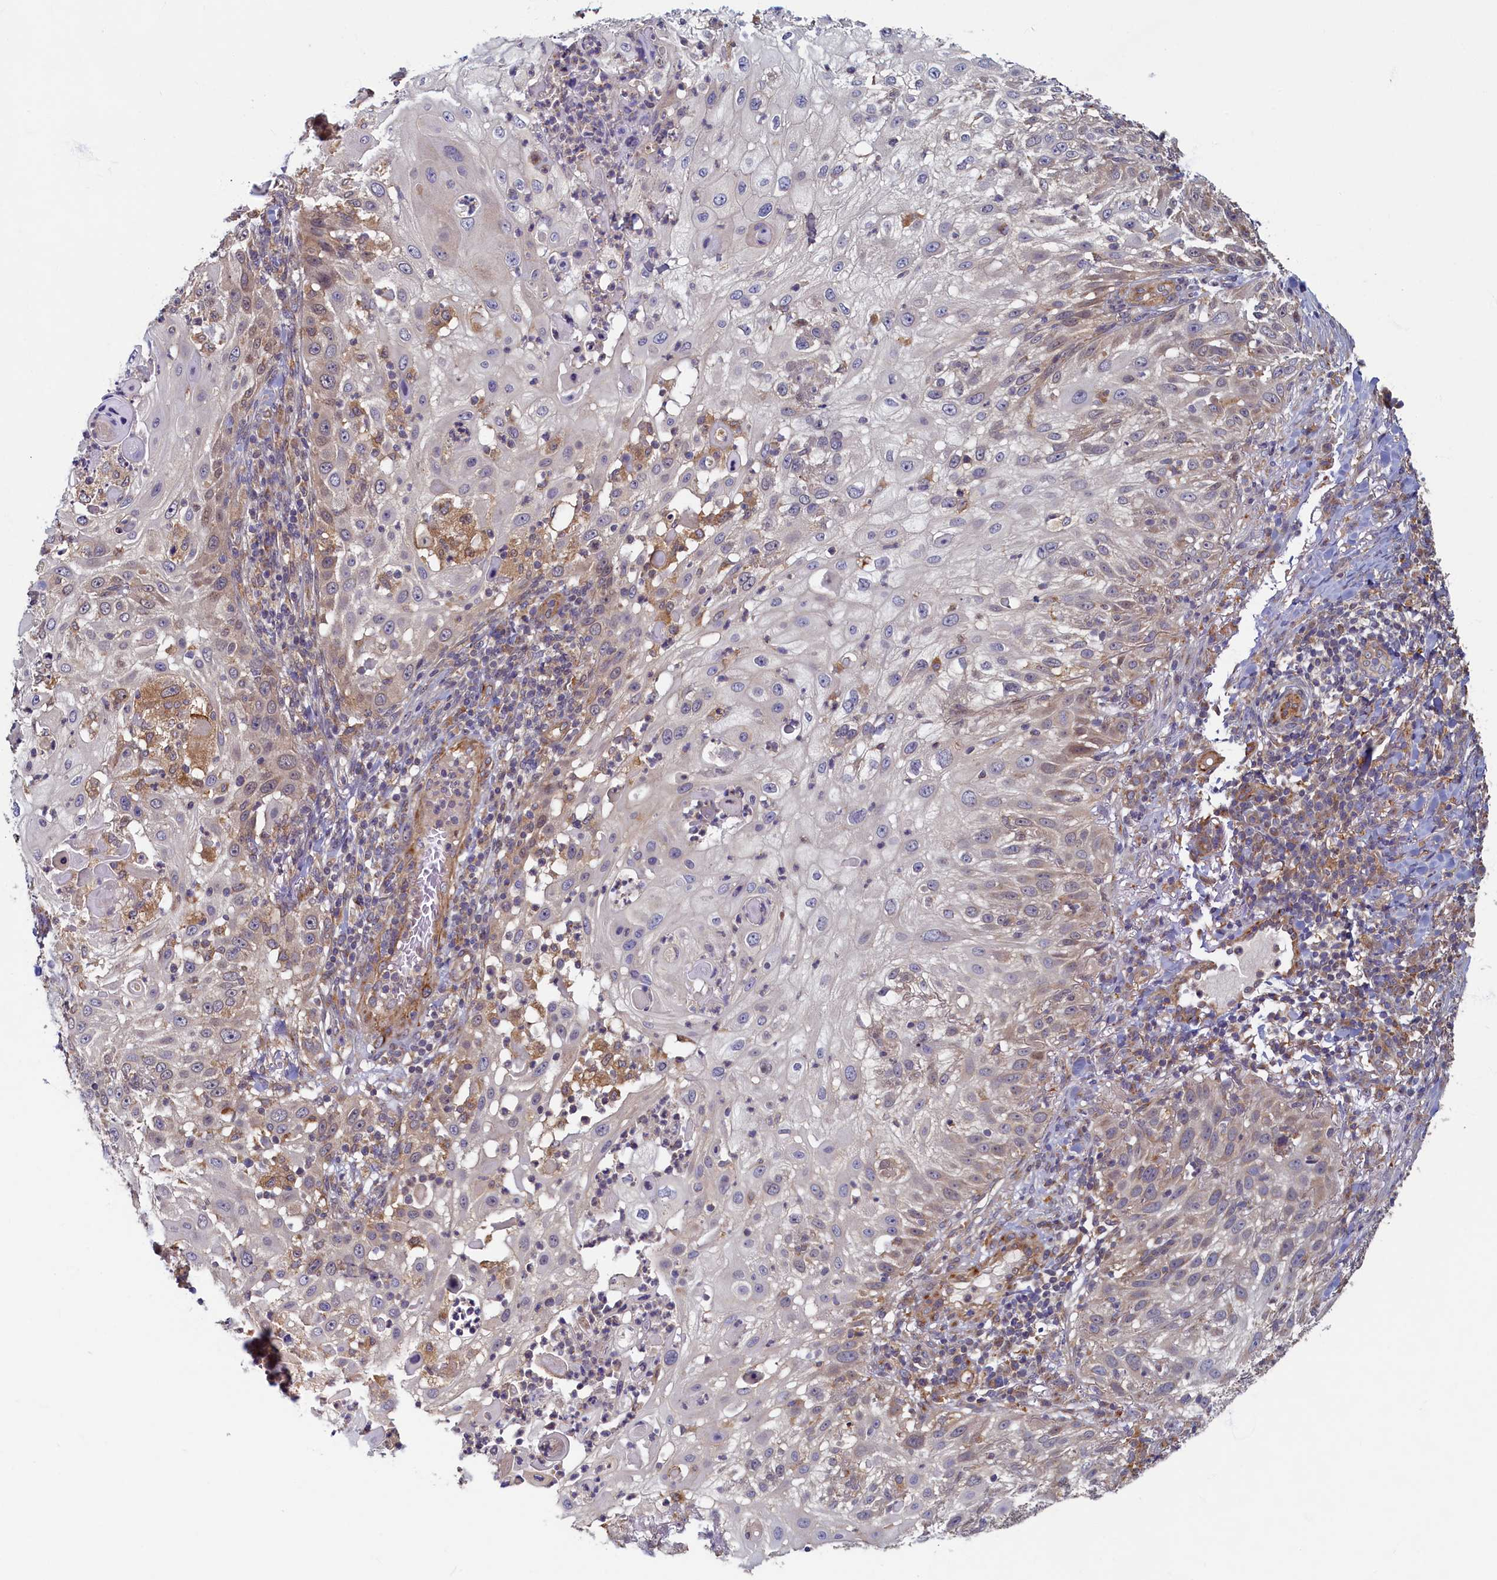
{"staining": {"intensity": "weak", "quantity": "25%-75%", "location": "cytoplasmic/membranous"}, "tissue": "skin cancer", "cell_type": "Tumor cells", "image_type": "cancer", "snomed": [{"axis": "morphology", "description": "Squamous cell carcinoma, NOS"}, {"axis": "topography", "description": "Skin"}], "caption": "This is a photomicrograph of immunohistochemistry staining of skin squamous cell carcinoma, which shows weak expression in the cytoplasmic/membranous of tumor cells.", "gene": "STX12", "patient": {"sex": "female", "age": 44}}